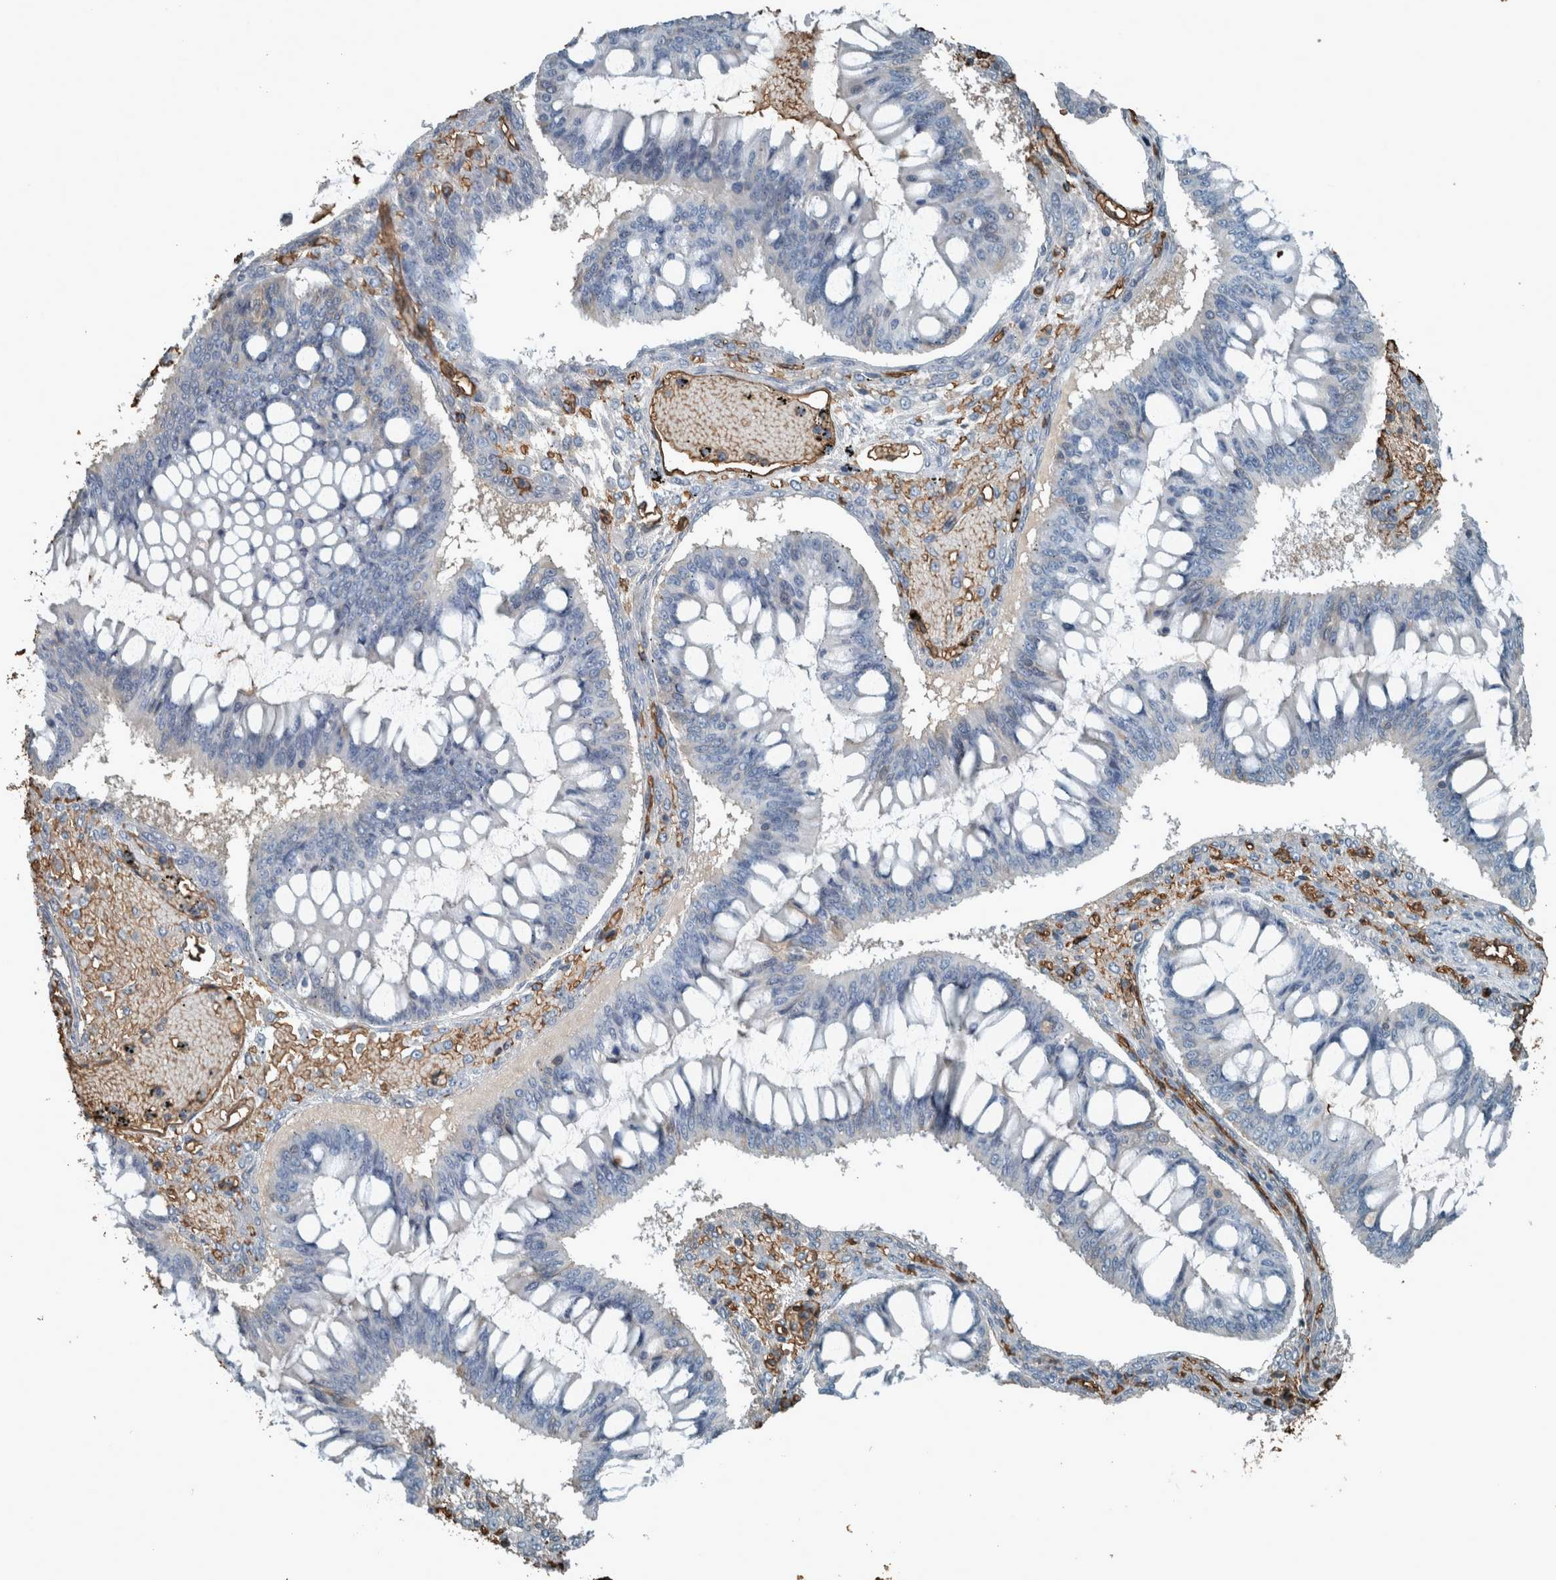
{"staining": {"intensity": "negative", "quantity": "none", "location": "none"}, "tissue": "ovarian cancer", "cell_type": "Tumor cells", "image_type": "cancer", "snomed": [{"axis": "morphology", "description": "Cystadenocarcinoma, mucinous, NOS"}, {"axis": "topography", "description": "Ovary"}], "caption": "The micrograph reveals no staining of tumor cells in ovarian mucinous cystadenocarcinoma.", "gene": "LBP", "patient": {"sex": "female", "age": 73}}